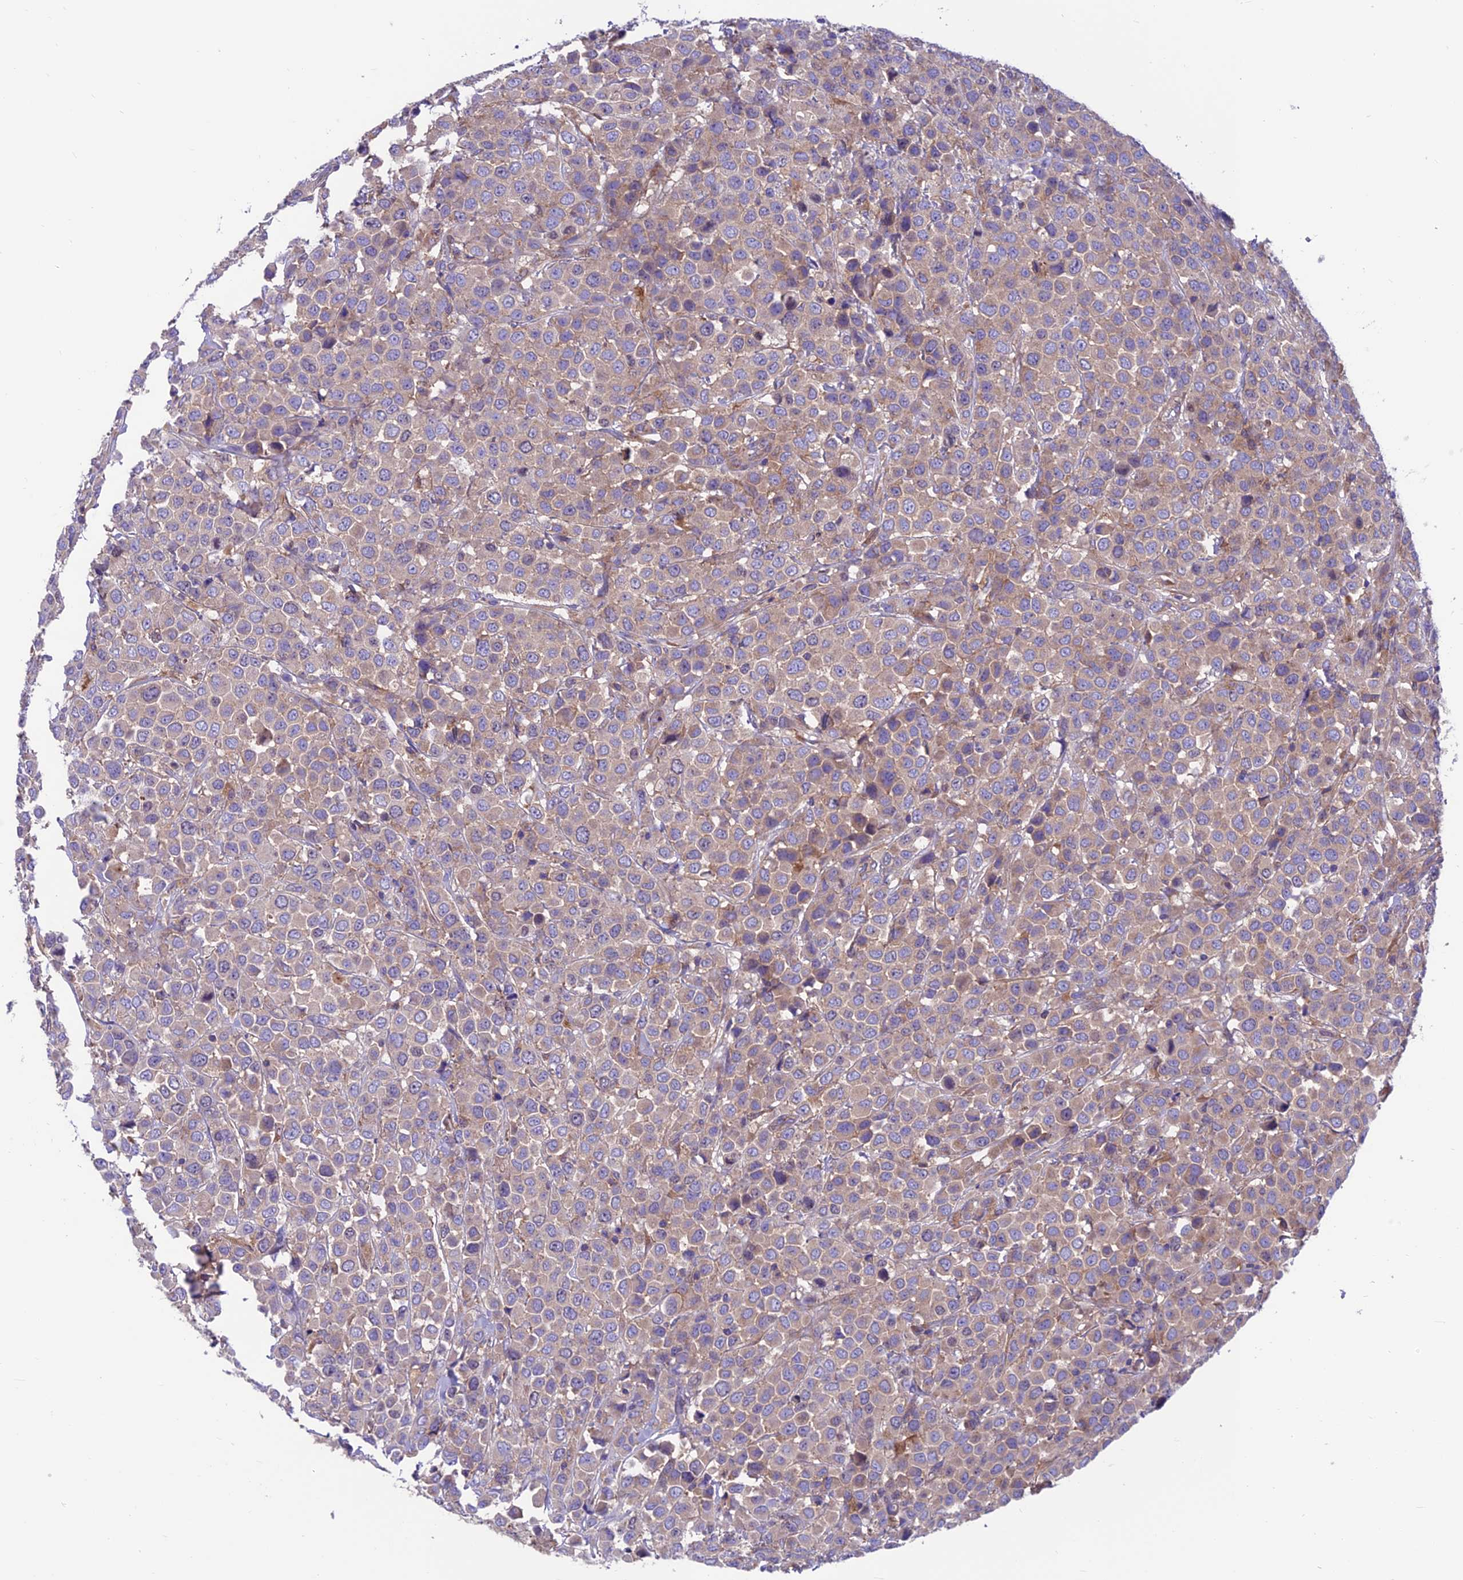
{"staining": {"intensity": "weak", "quantity": ">75%", "location": "cytoplasmic/membranous"}, "tissue": "breast cancer", "cell_type": "Tumor cells", "image_type": "cancer", "snomed": [{"axis": "morphology", "description": "Duct carcinoma"}, {"axis": "topography", "description": "Breast"}], "caption": "Immunohistochemical staining of breast cancer (invasive ductal carcinoma) reveals low levels of weak cytoplasmic/membranous protein positivity in about >75% of tumor cells.", "gene": "VPS16", "patient": {"sex": "female", "age": 61}}